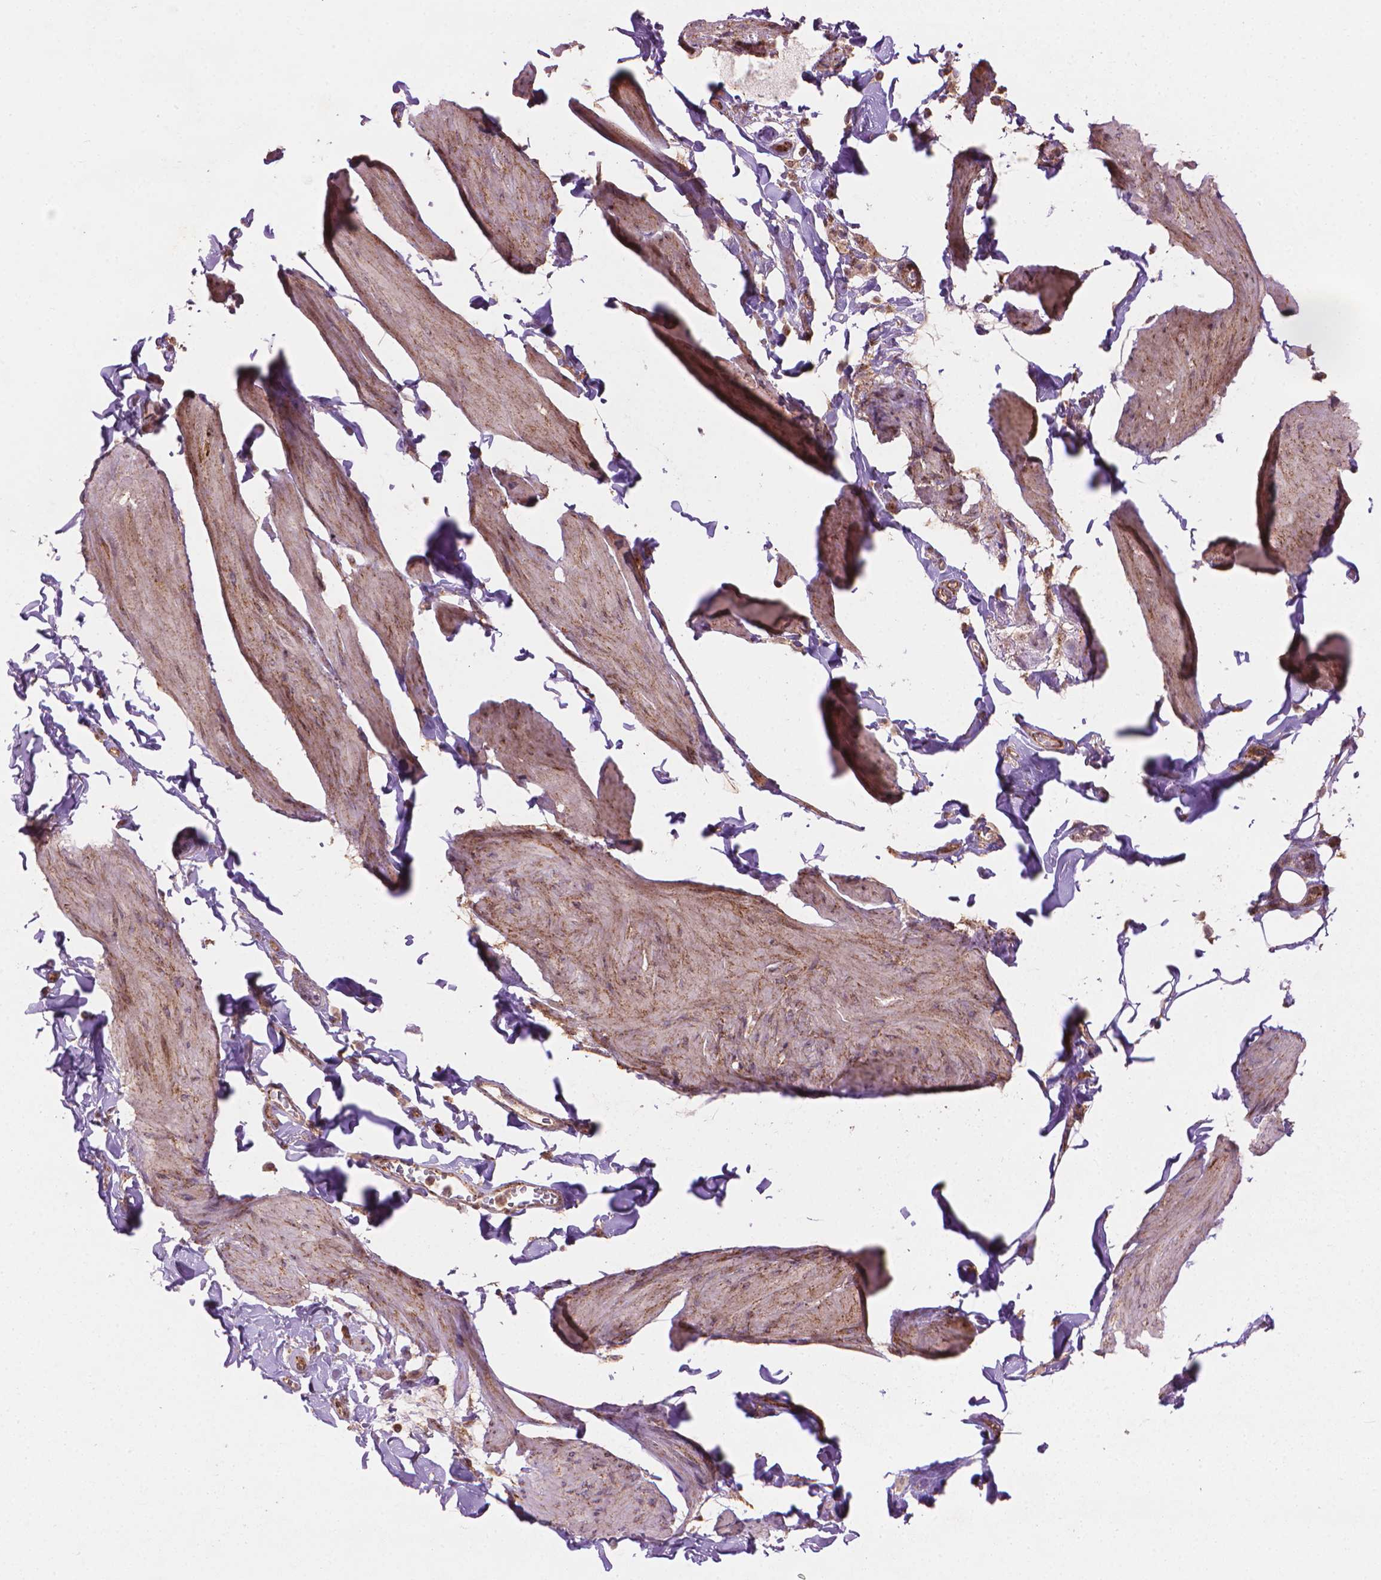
{"staining": {"intensity": "weak", "quantity": ">75%", "location": "cytoplasmic/membranous"}, "tissue": "smooth muscle", "cell_type": "Smooth muscle cells", "image_type": "normal", "snomed": [{"axis": "morphology", "description": "Normal tissue, NOS"}, {"axis": "topography", "description": "Adipose tissue"}, {"axis": "topography", "description": "Smooth muscle"}, {"axis": "topography", "description": "Peripheral nerve tissue"}], "caption": "Human smooth muscle stained with a brown dye displays weak cytoplasmic/membranous positive positivity in about >75% of smooth muscle cells.", "gene": "VARS2", "patient": {"sex": "male", "age": 83}}